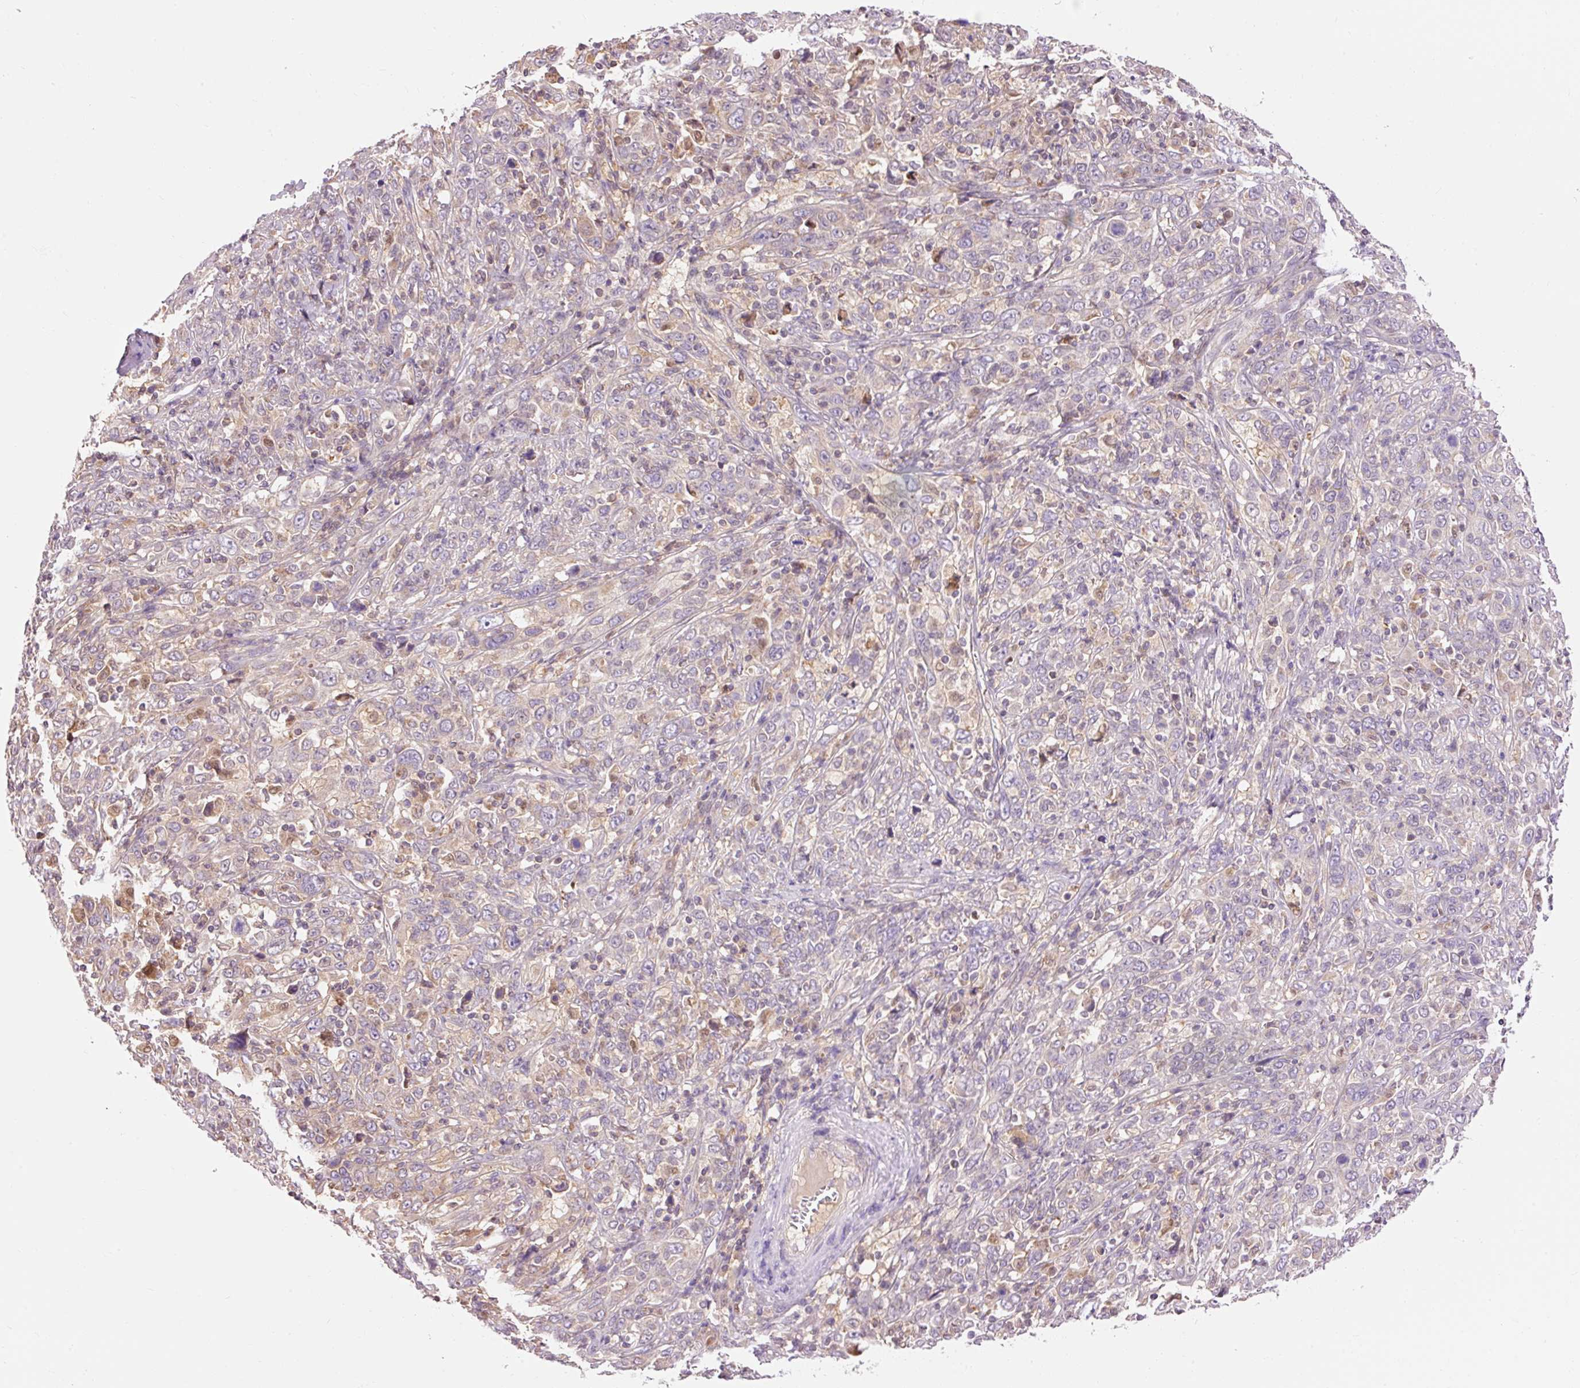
{"staining": {"intensity": "negative", "quantity": "none", "location": "none"}, "tissue": "cervical cancer", "cell_type": "Tumor cells", "image_type": "cancer", "snomed": [{"axis": "morphology", "description": "Squamous cell carcinoma, NOS"}, {"axis": "topography", "description": "Cervix"}], "caption": "Immunohistochemical staining of cervical cancer reveals no significant expression in tumor cells.", "gene": "IMMT", "patient": {"sex": "female", "age": 46}}